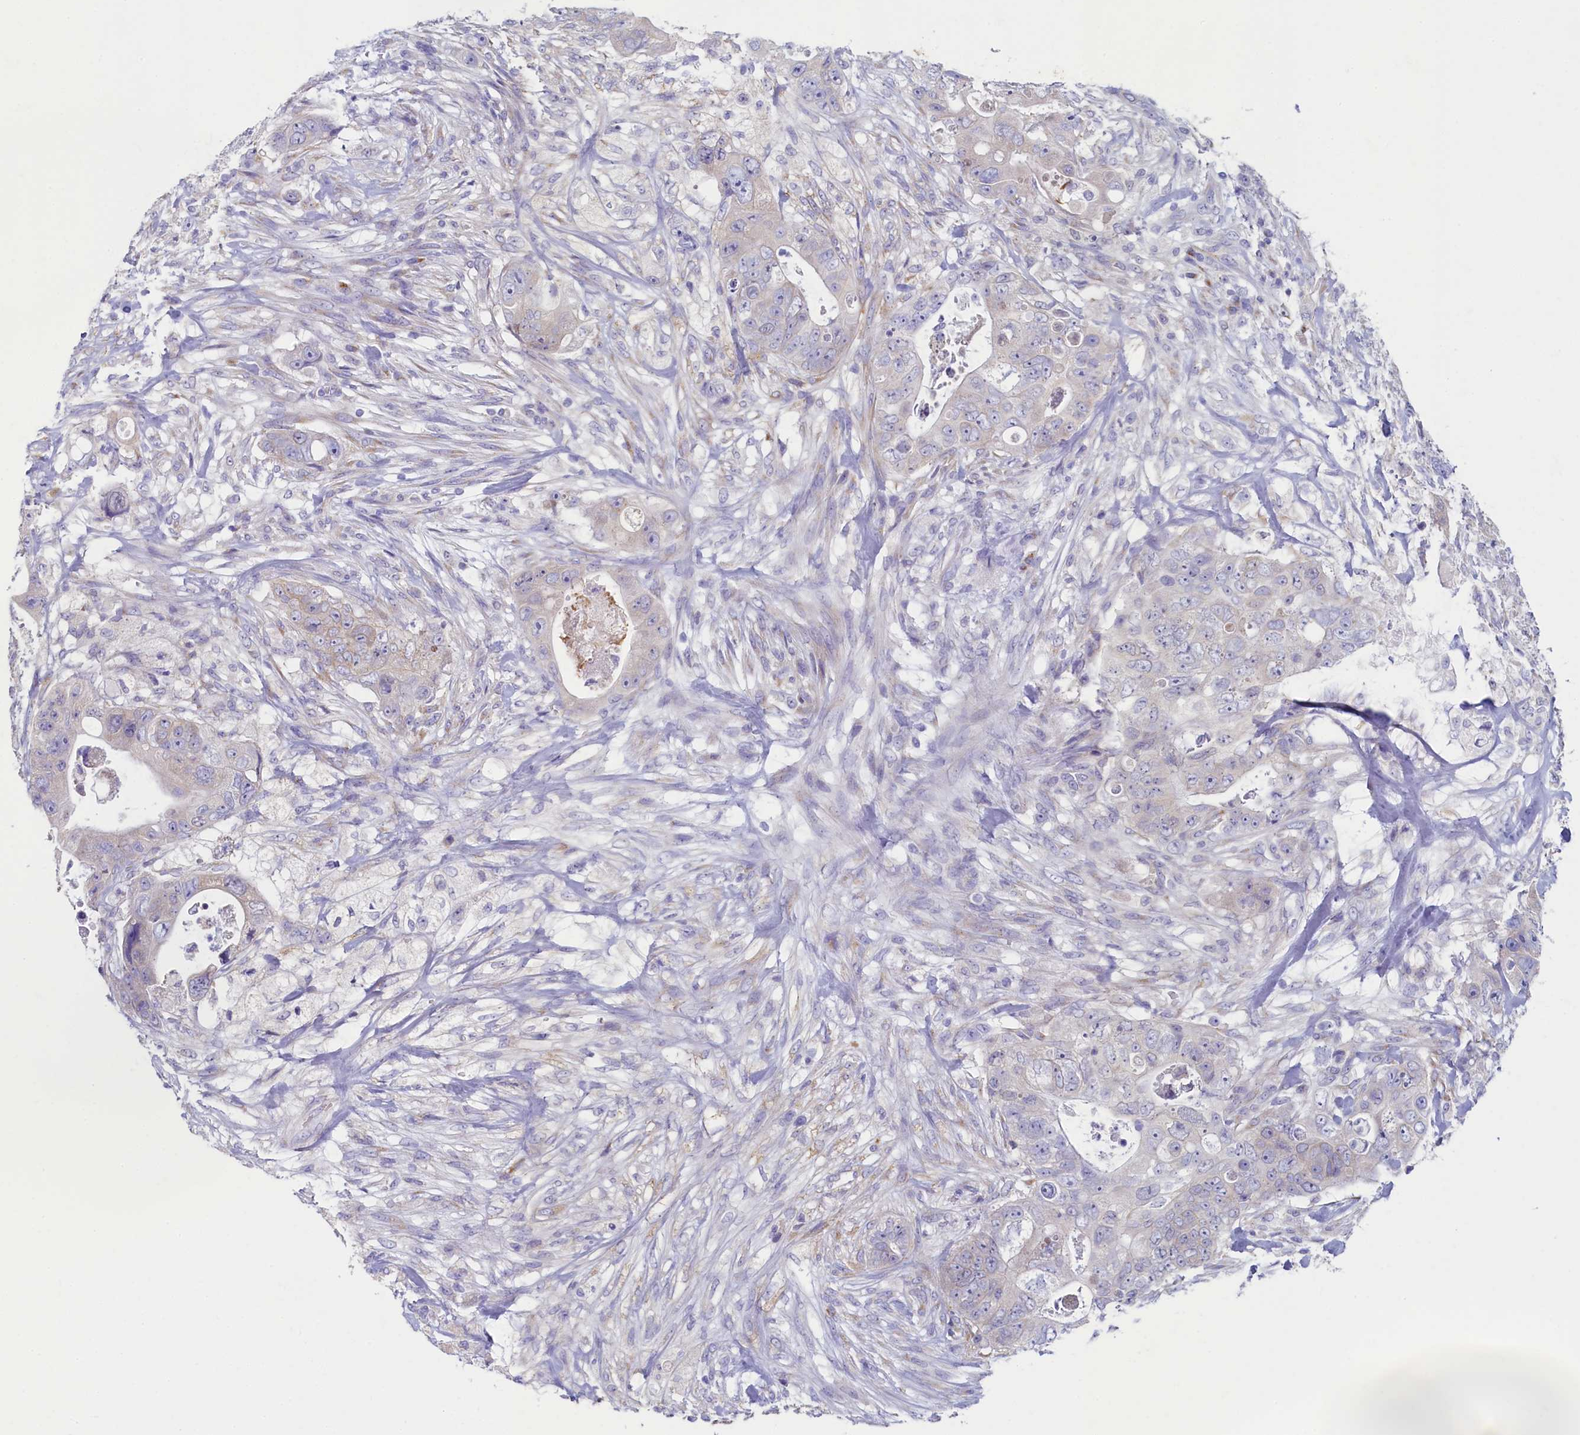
{"staining": {"intensity": "weak", "quantity": "<25%", "location": "cytoplasmic/membranous"}, "tissue": "colorectal cancer", "cell_type": "Tumor cells", "image_type": "cancer", "snomed": [{"axis": "morphology", "description": "Adenocarcinoma, NOS"}, {"axis": "topography", "description": "Colon"}], "caption": "DAB immunohistochemical staining of colorectal cancer reveals no significant staining in tumor cells.", "gene": "SKA3", "patient": {"sex": "female", "age": 46}}